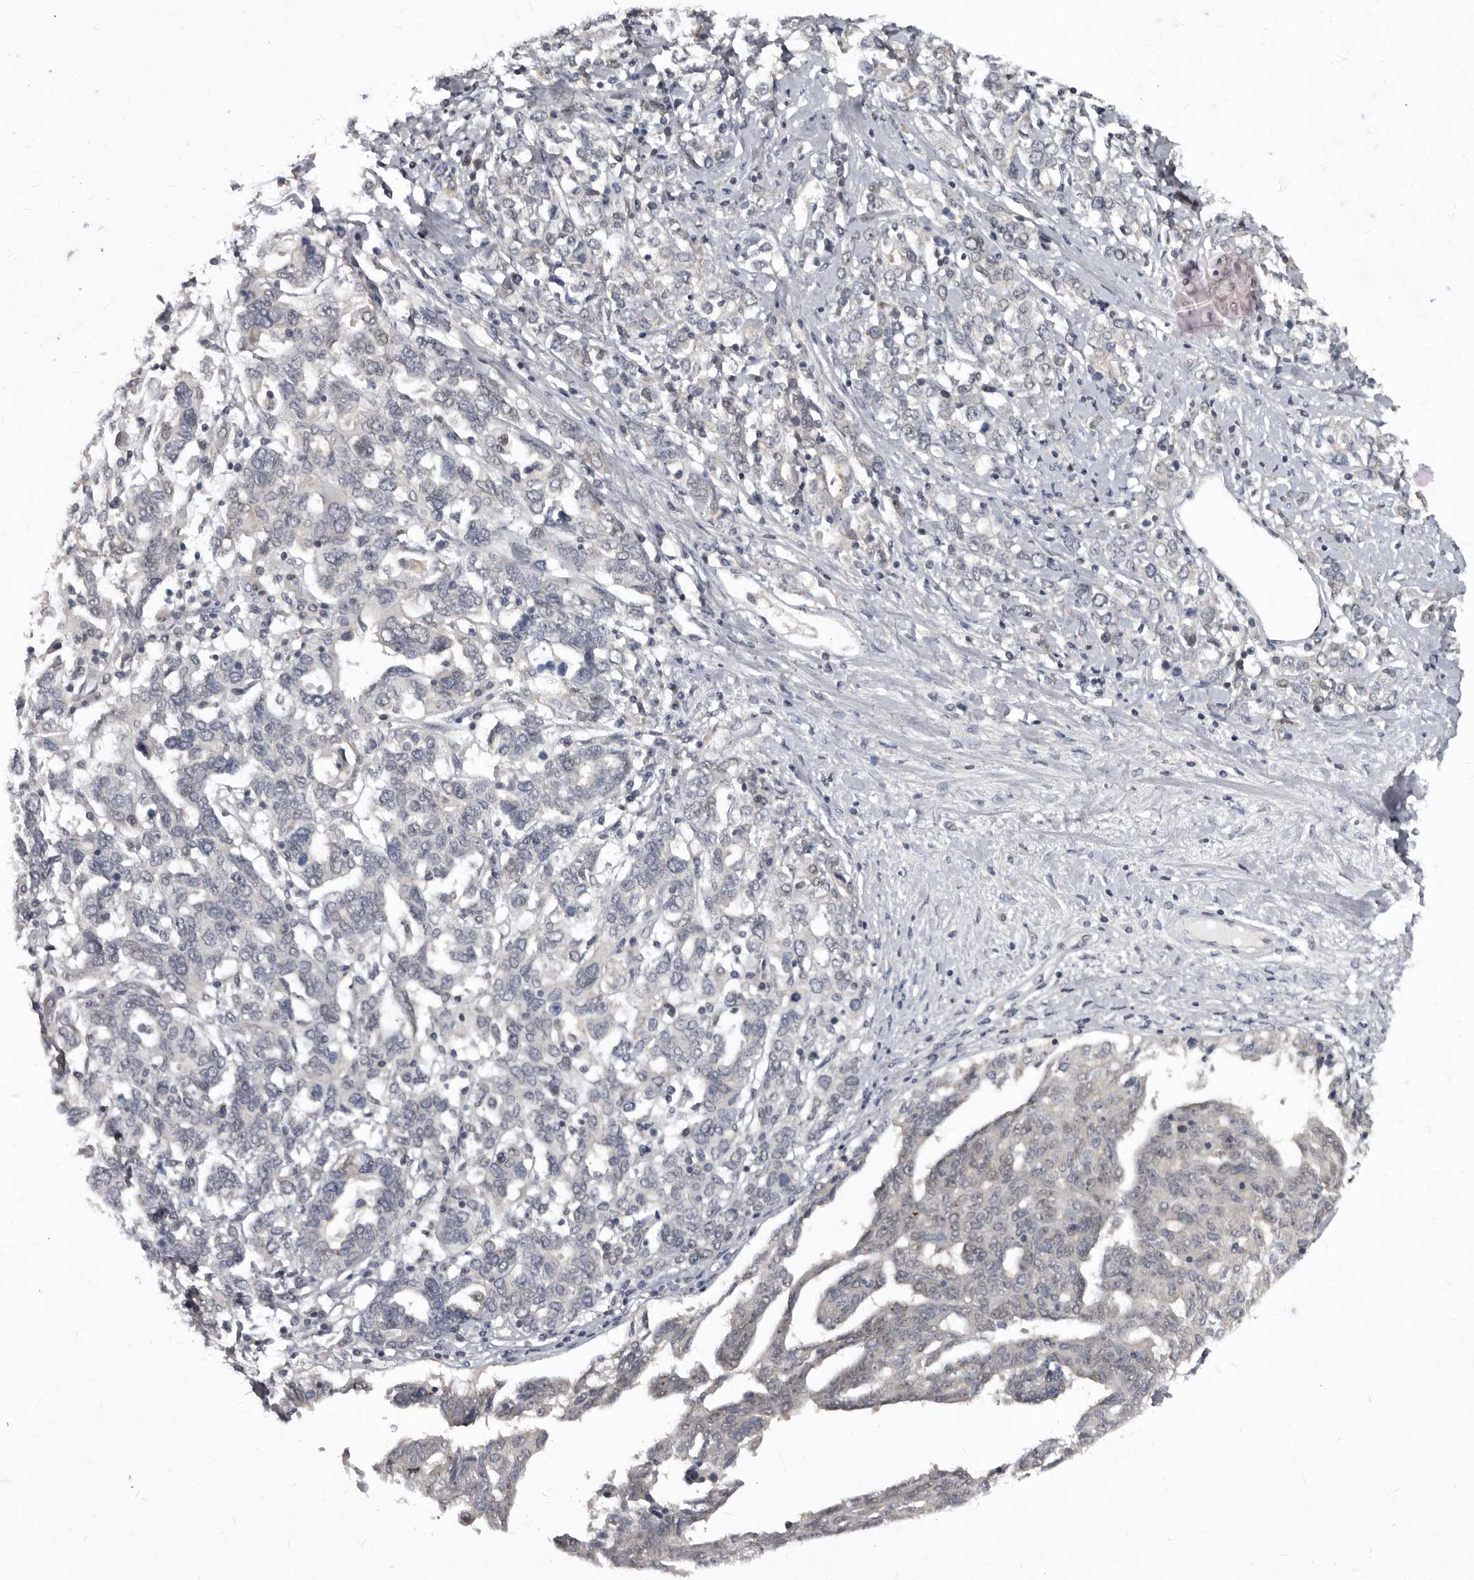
{"staining": {"intensity": "negative", "quantity": "none", "location": "none"}, "tissue": "ovarian cancer", "cell_type": "Tumor cells", "image_type": "cancer", "snomed": [{"axis": "morphology", "description": "Carcinoma, endometroid"}, {"axis": "topography", "description": "Ovary"}], "caption": "The immunohistochemistry photomicrograph has no significant expression in tumor cells of ovarian endometroid carcinoma tissue. (Stains: DAB (3,3'-diaminobenzidine) immunohistochemistry (IHC) with hematoxylin counter stain, Microscopy: brightfield microscopy at high magnification).", "gene": "SULT1E1", "patient": {"sex": "female", "age": 62}}